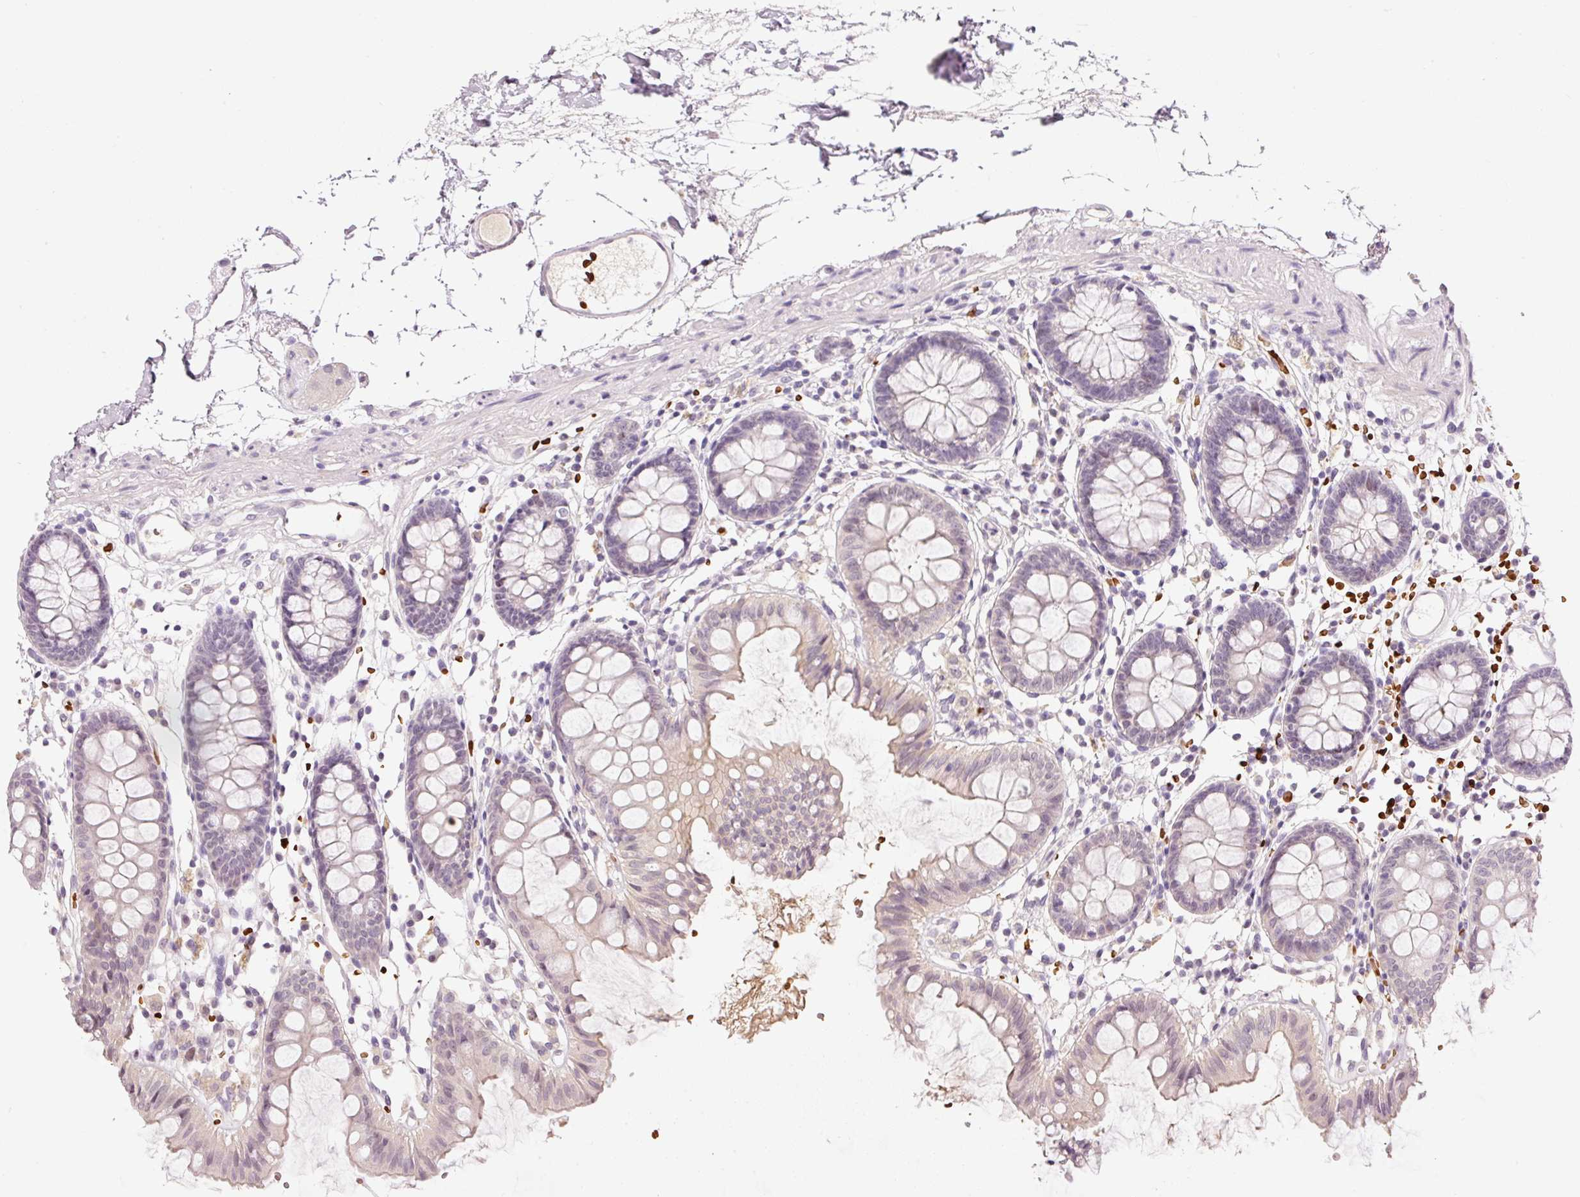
{"staining": {"intensity": "negative", "quantity": "none", "location": "none"}, "tissue": "colon", "cell_type": "Endothelial cells", "image_type": "normal", "snomed": [{"axis": "morphology", "description": "Normal tissue, NOS"}, {"axis": "topography", "description": "Colon"}], "caption": "Colon stained for a protein using immunohistochemistry (IHC) demonstrates no expression endothelial cells.", "gene": "LY6G6D", "patient": {"sex": "female", "age": 84}}